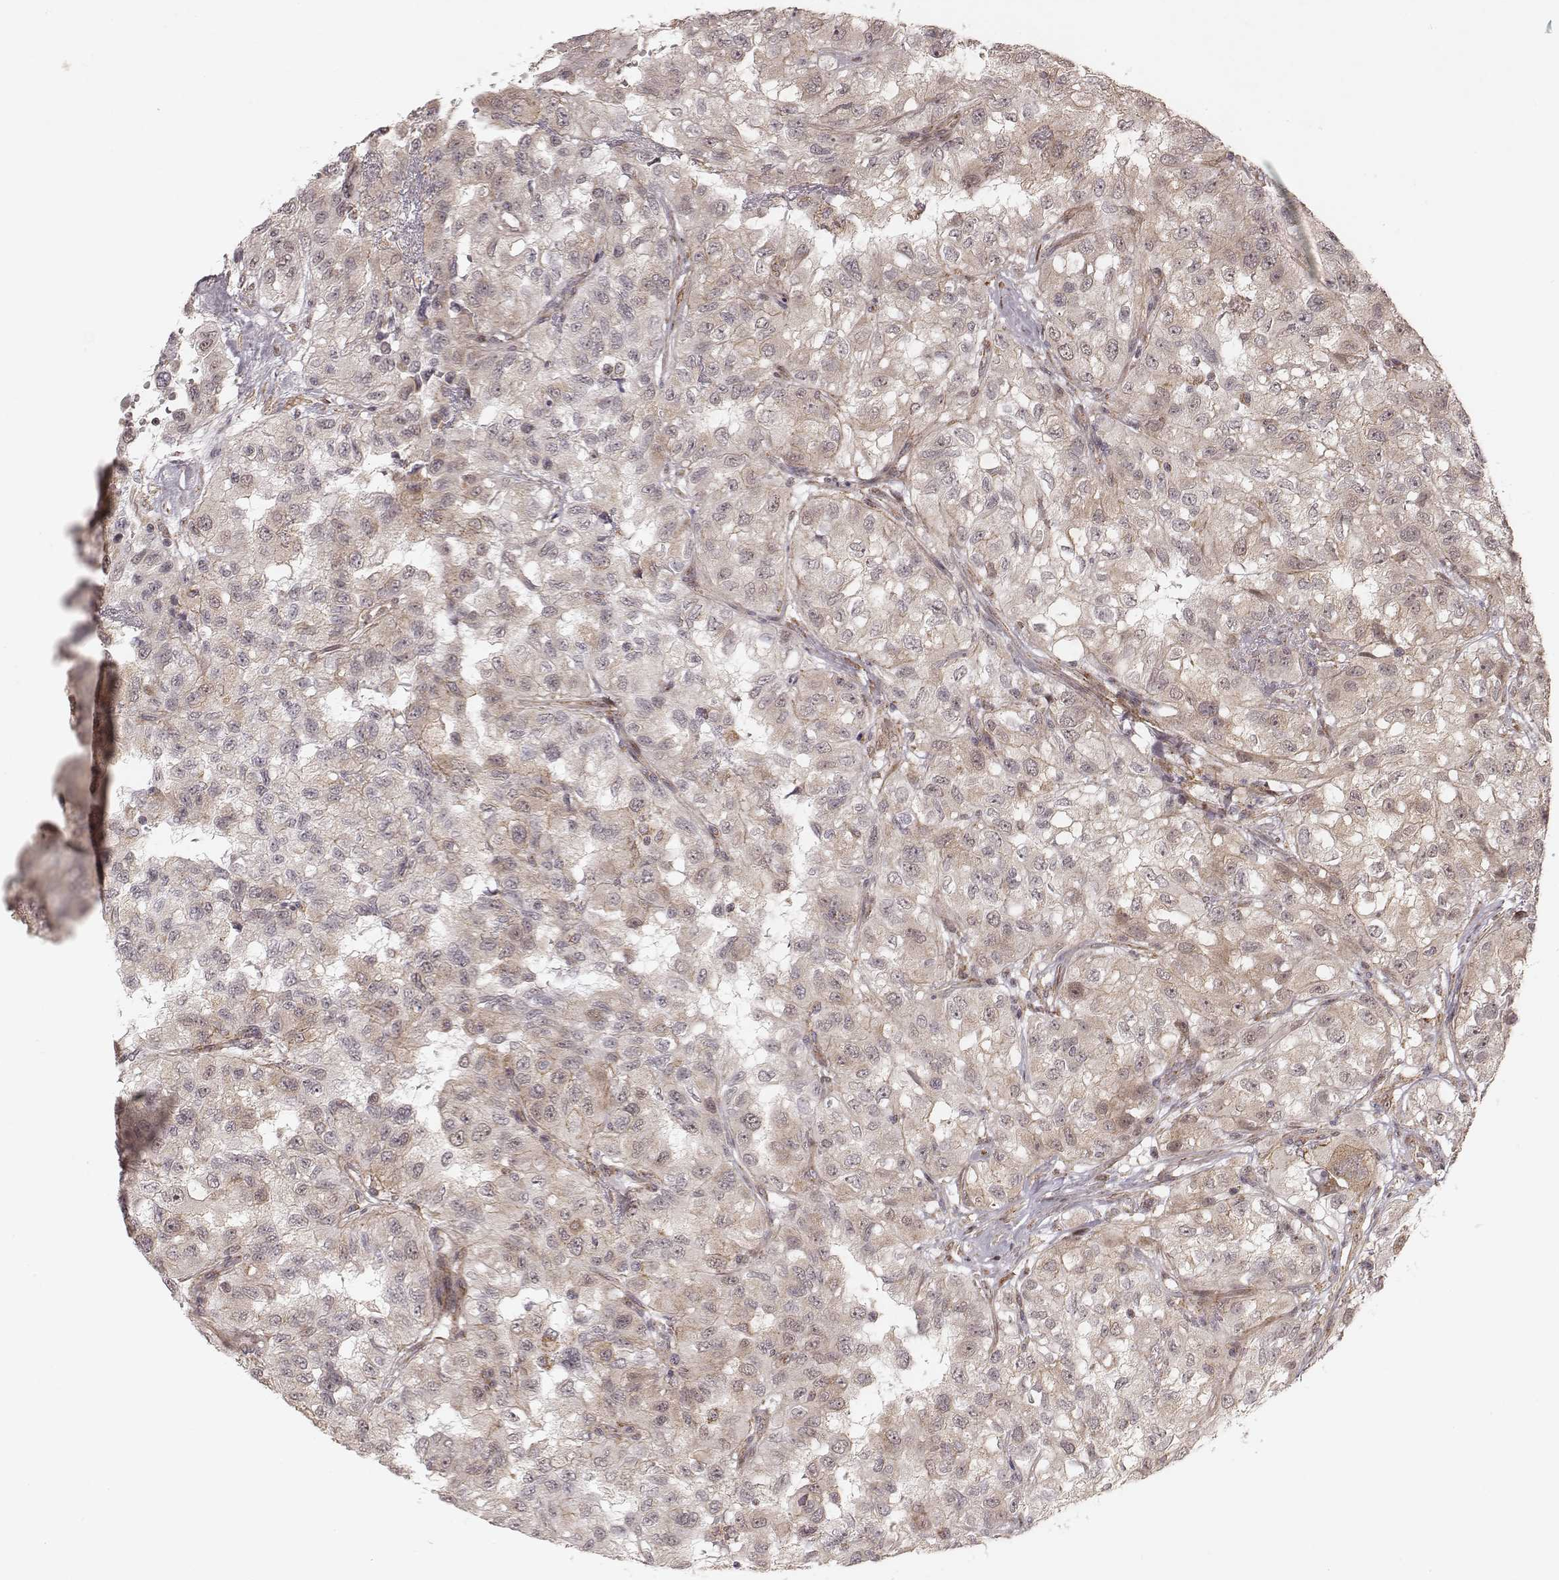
{"staining": {"intensity": "weak", "quantity": "25%-75%", "location": "cytoplasmic/membranous"}, "tissue": "renal cancer", "cell_type": "Tumor cells", "image_type": "cancer", "snomed": [{"axis": "morphology", "description": "Adenocarcinoma, NOS"}, {"axis": "topography", "description": "Kidney"}], "caption": "IHC (DAB (3,3'-diaminobenzidine)) staining of human renal adenocarcinoma displays weak cytoplasmic/membranous protein expression in approximately 25%-75% of tumor cells.", "gene": "NDUFA7", "patient": {"sex": "male", "age": 64}}